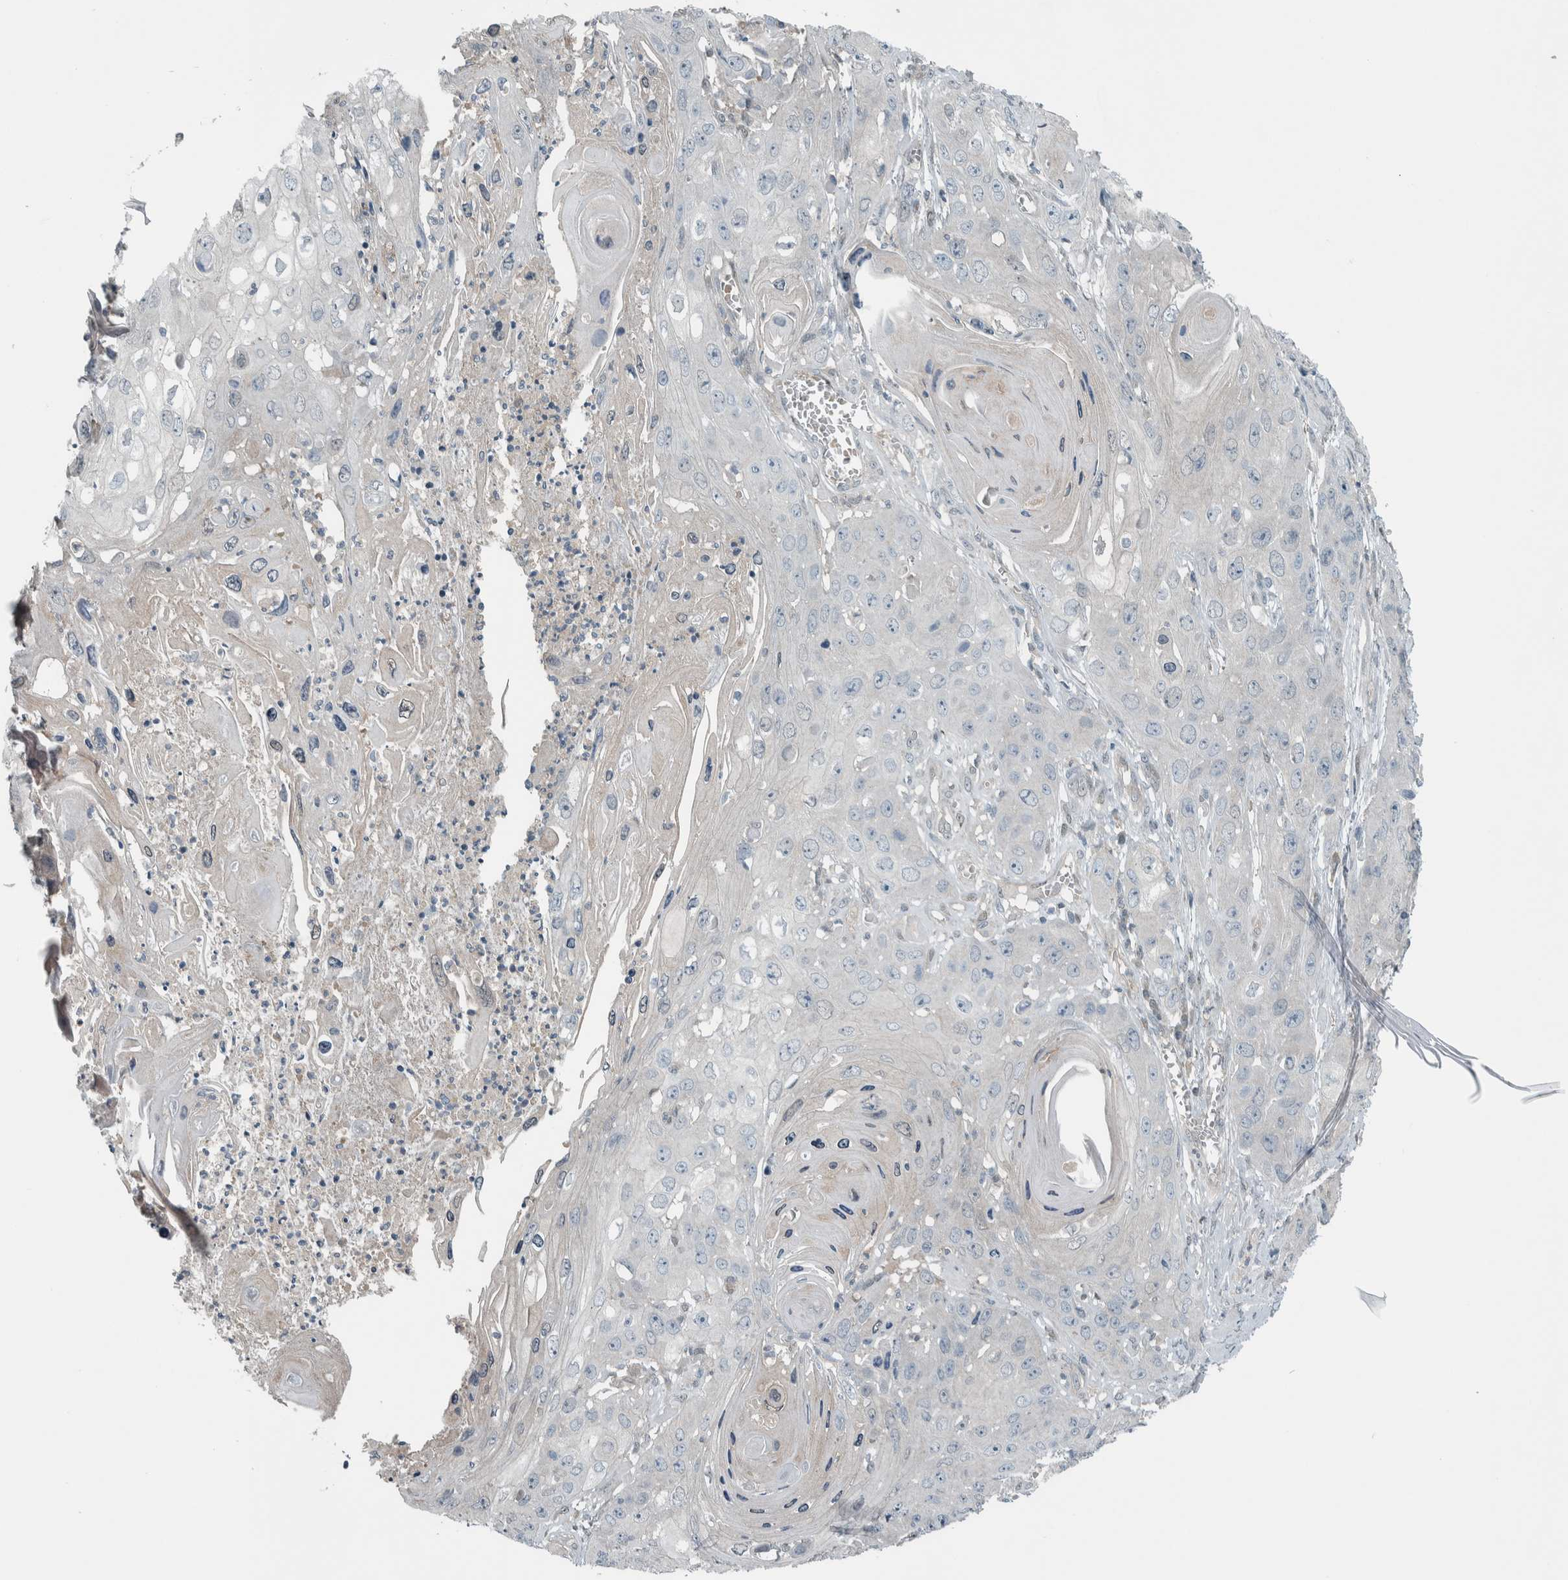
{"staining": {"intensity": "negative", "quantity": "none", "location": "none"}, "tissue": "skin cancer", "cell_type": "Tumor cells", "image_type": "cancer", "snomed": [{"axis": "morphology", "description": "Squamous cell carcinoma, NOS"}, {"axis": "topography", "description": "Skin"}], "caption": "Tumor cells are negative for protein expression in human skin cancer (squamous cell carcinoma).", "gene": "ALAD", "patient": {"sex": "male", "age": 55}}